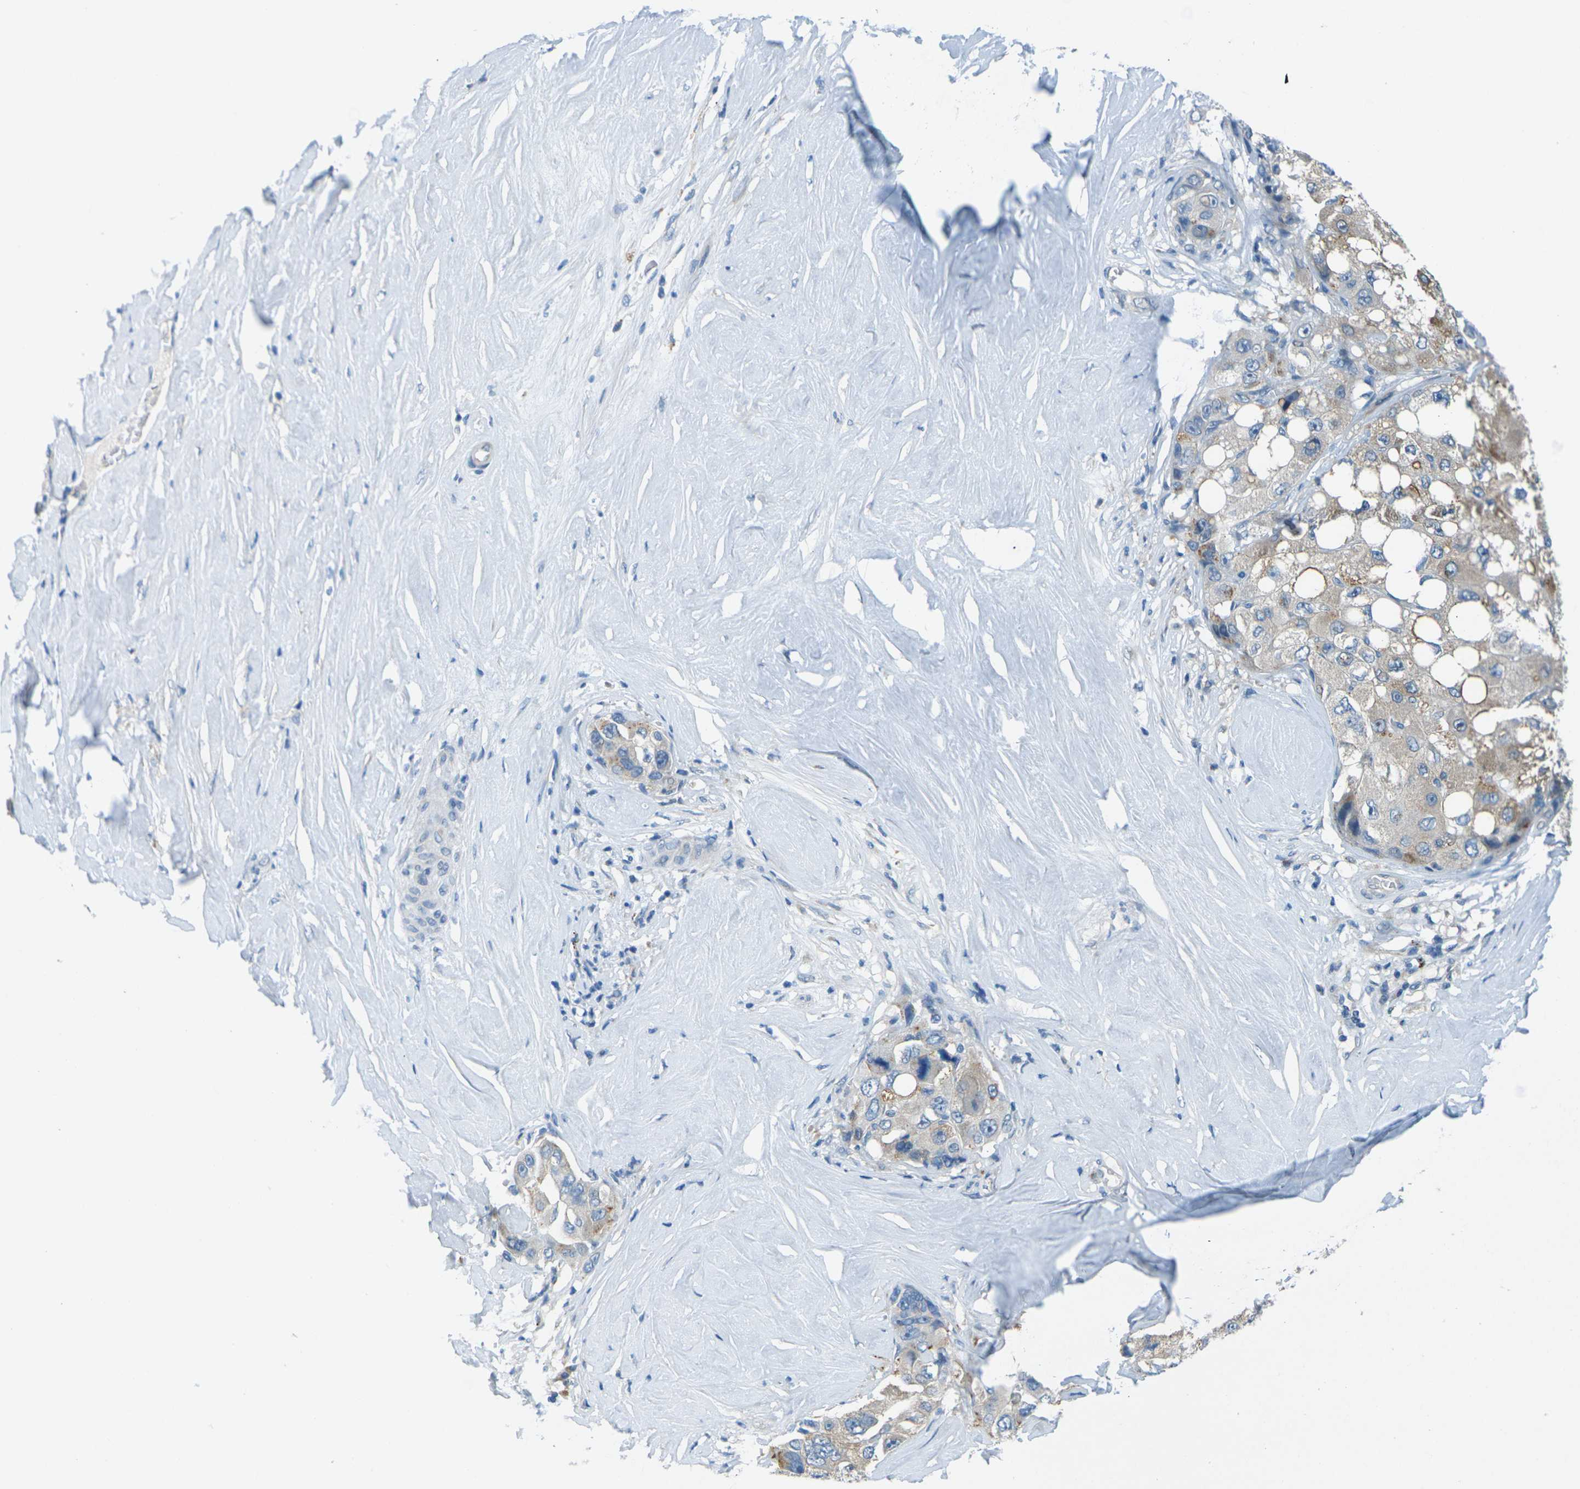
{"staining": {"intensity": "weak", "quantity": ">75%", "location": "cytoplasmic/membranous"}, "tissue": "liver cancer", "cell_type": "Tumor cells", "image_type": "cancer", "snomed": [{"axis": "morphology", "description": "Carcinoma, Hepatocellular, NOS"}, {"axis": "topography", "description": "Liver"}], "caption": "A histopathology image of liver hepatocellular carcinoma stained for a protein exhibits weak cytoplasmic/membranous brown staining in tumor cells.", "gene": "CYP2C8", "patient": {"sex": "male", "age": 80}}